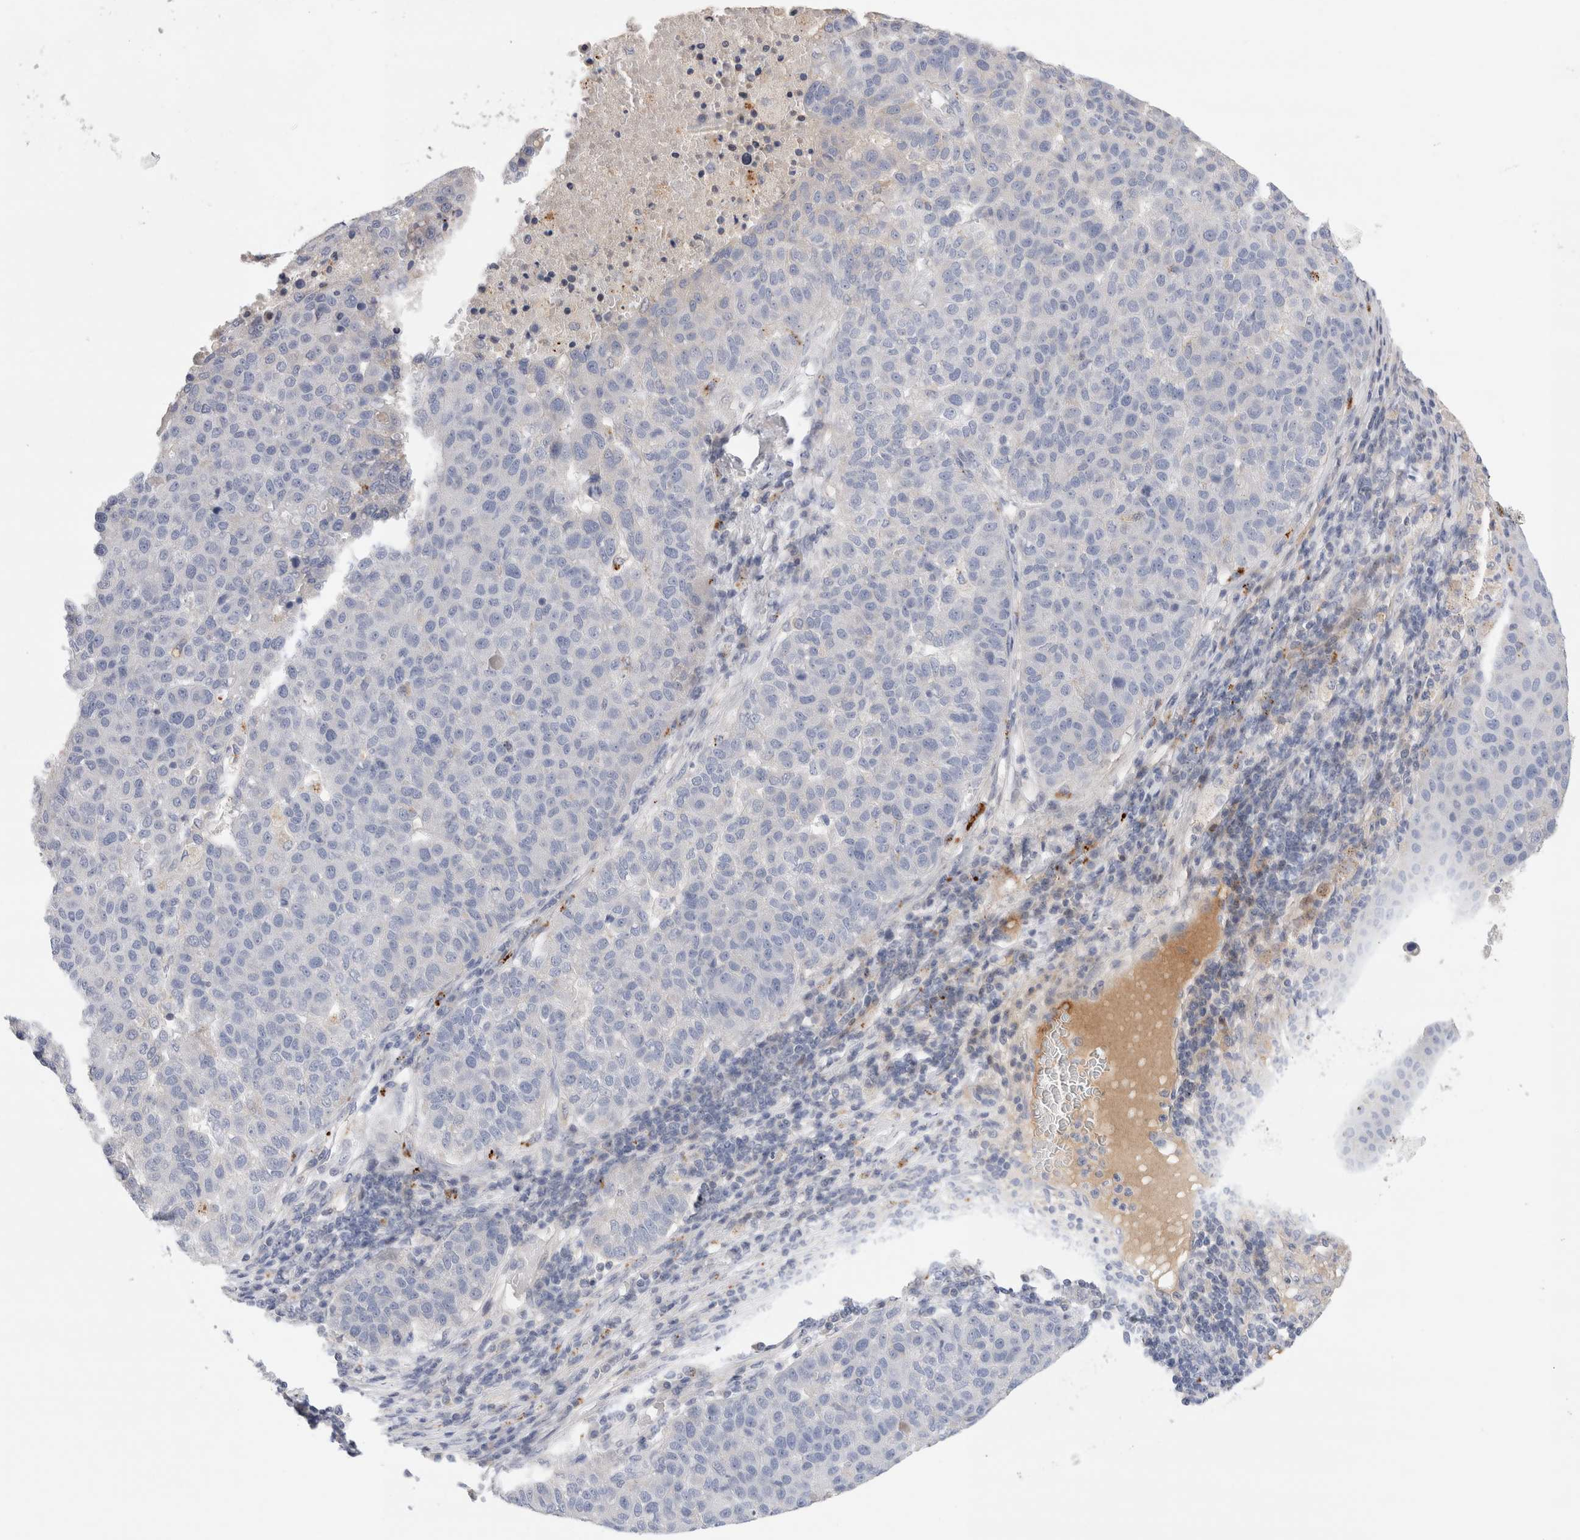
{"staining": {"intensity": "negative", "quantity": "none", "location": "none"}, "tissue": "pancreatic cancer", "cell_type": "Tumor cells", "image_type": "cancer", "snomed": [{"axis": "morphology", "description": "Adenocarcinoma, NOS"}, {"axis": "topography", "description": "Pancreas"}], "caption": "There is no significant expression in tumor cells of pancreatic cancer (adenocarcinoma).", "gene": "ECHDC2", "patient": {"sex": "female", "age": 61}}